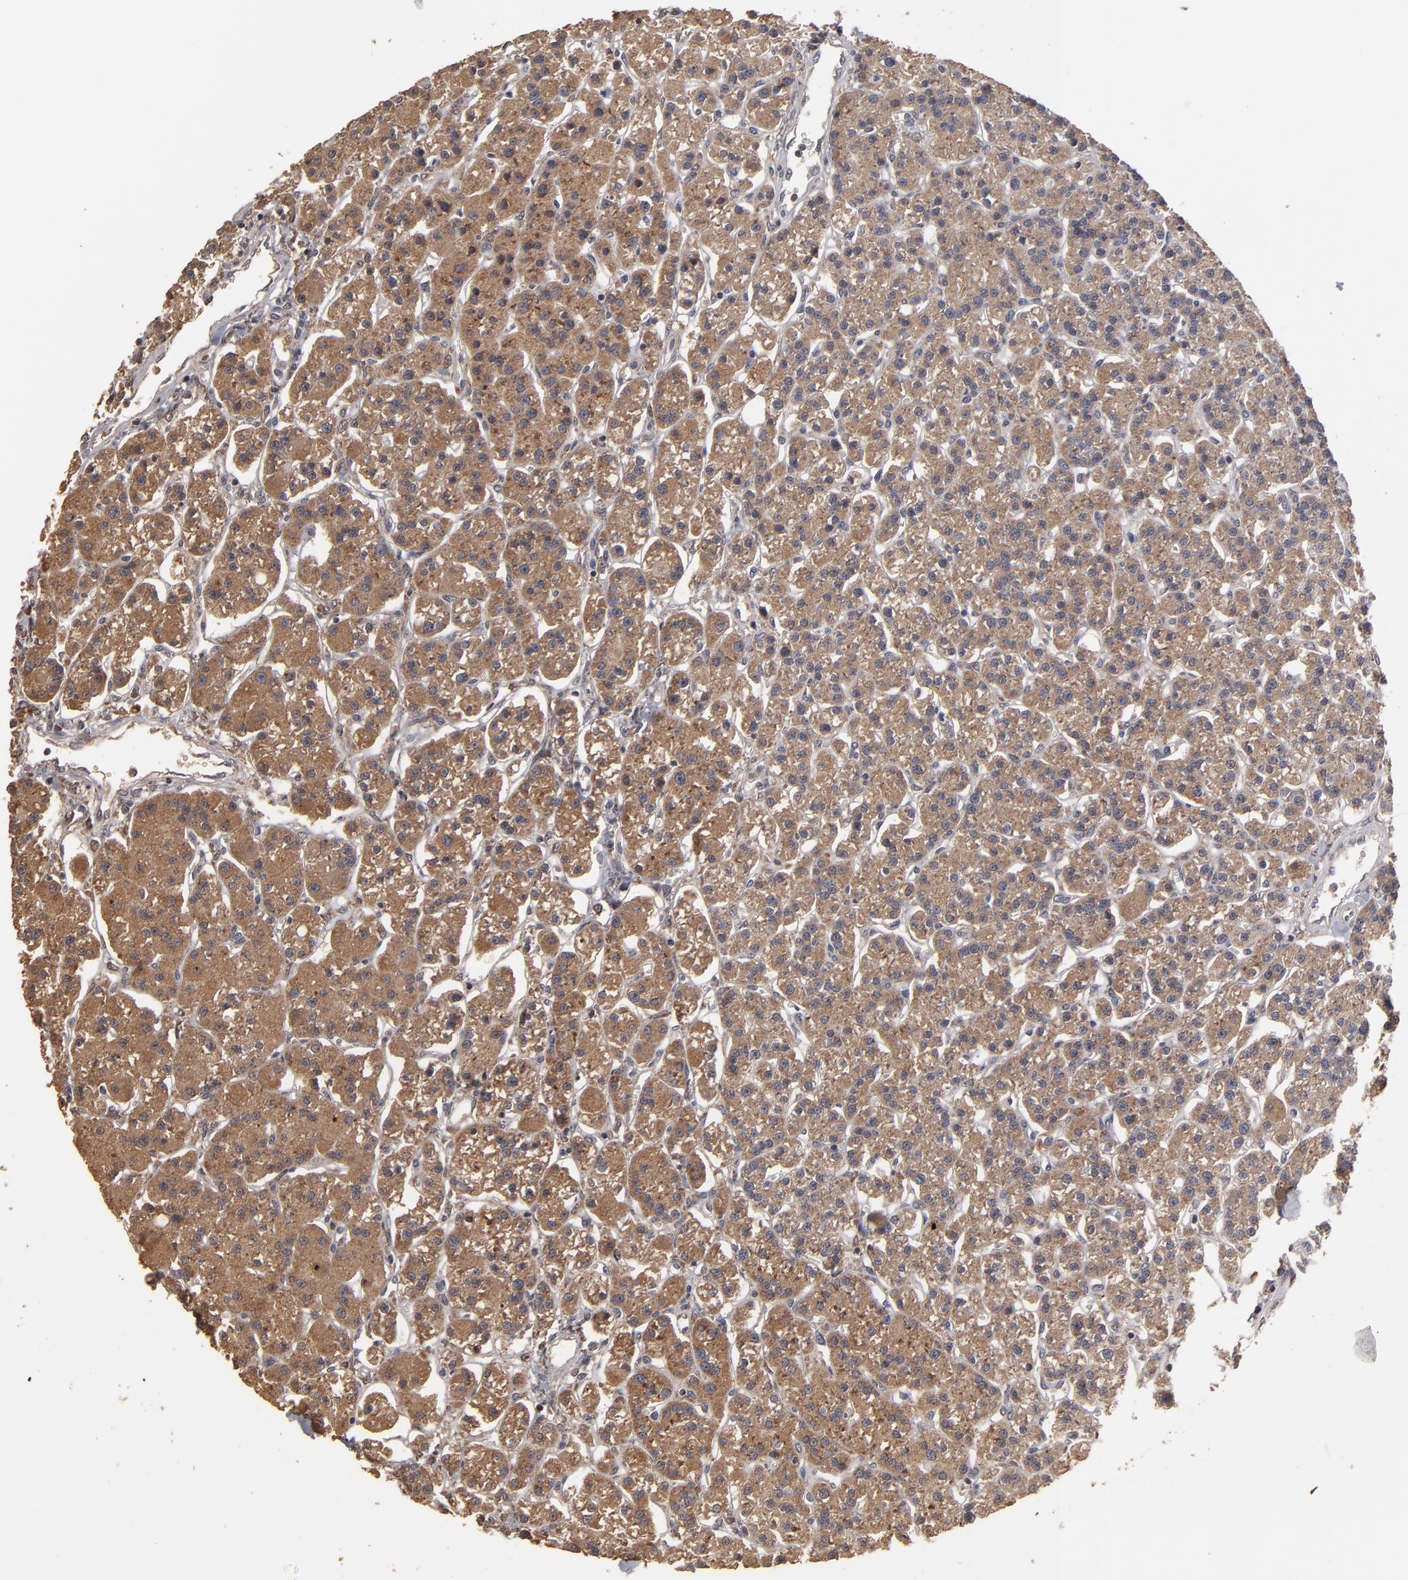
{"staining": {"intensity": "moderate", "quantity": ">75%", "location": "cytoplasmic/membranous"}, "tissue": "parathyroid gland", "cell_type": "Glandular cells", "image_type": "normal", "snomed": [{"axis": "morphology", "description": "Normal tissue, NOS"}, {"axis": "topography", "description": "Parathyroid gland"}], "caption": "Unremarkable parathyroid gland demonstrates moderate cytoplasmic/membranous expression in about >75% of glandular cells, visualized by immunohistochemistry.", "gene": "MMP2", "patient": {"sex": "female", "age": 58}}